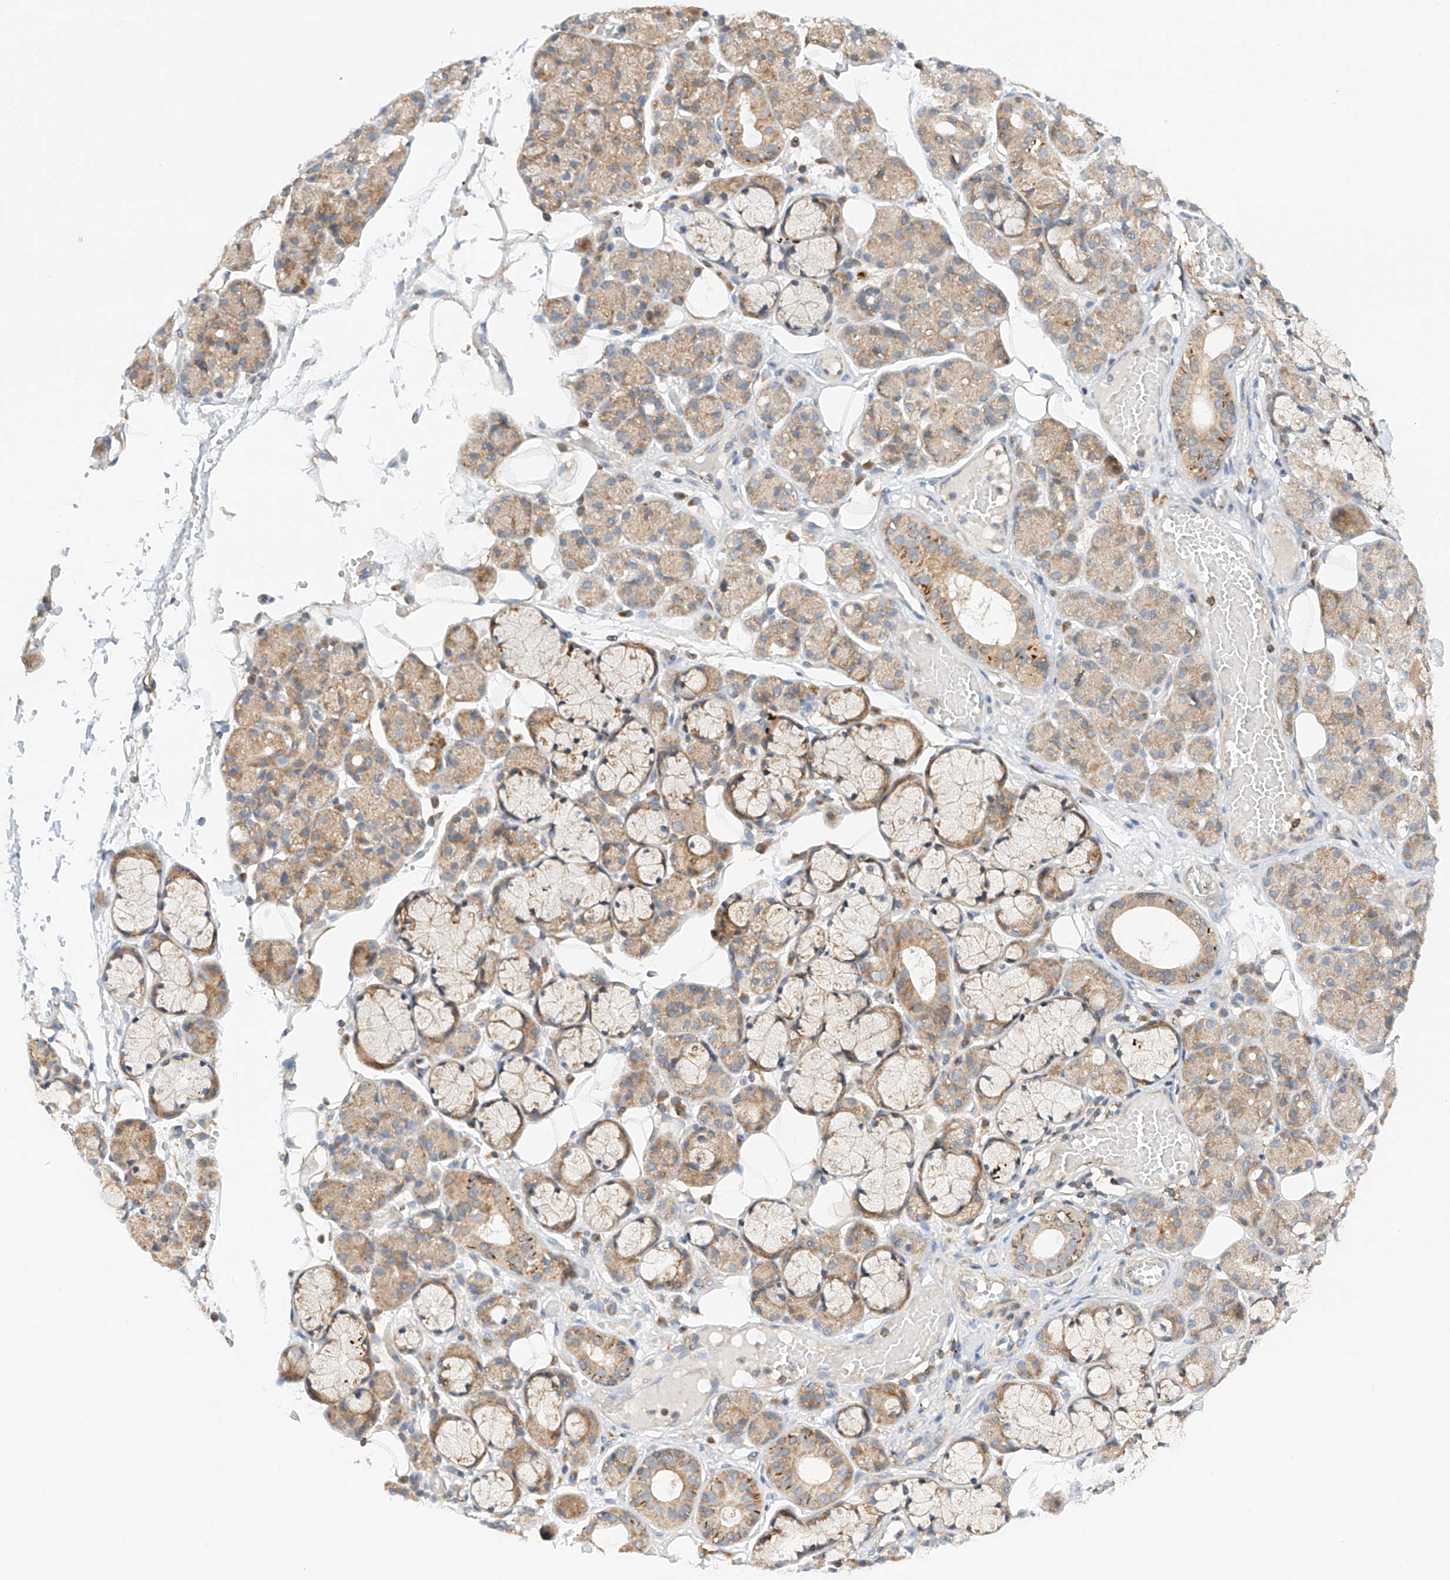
{"staining": {"intensity": "weak", "quantity": "25%-75%", "location": "cytoplasmic/membranous"}, "tissue": "salivary gland", "cell_type": "Glandular cells", "image_type": "normal", "snomed": [{"axis": "morphology", "description": "Normal tissue, NOS"}, {"axis": "topography", "description": "Salivary gland"}], "caption": "Human salivary gland stained with a brown dye reveals weak cytoplasmic/membranous positive expression in about 25%-75% of glandular cells.", "gene": "MFN2", "patient": {"sex": "male", "age": 63}}